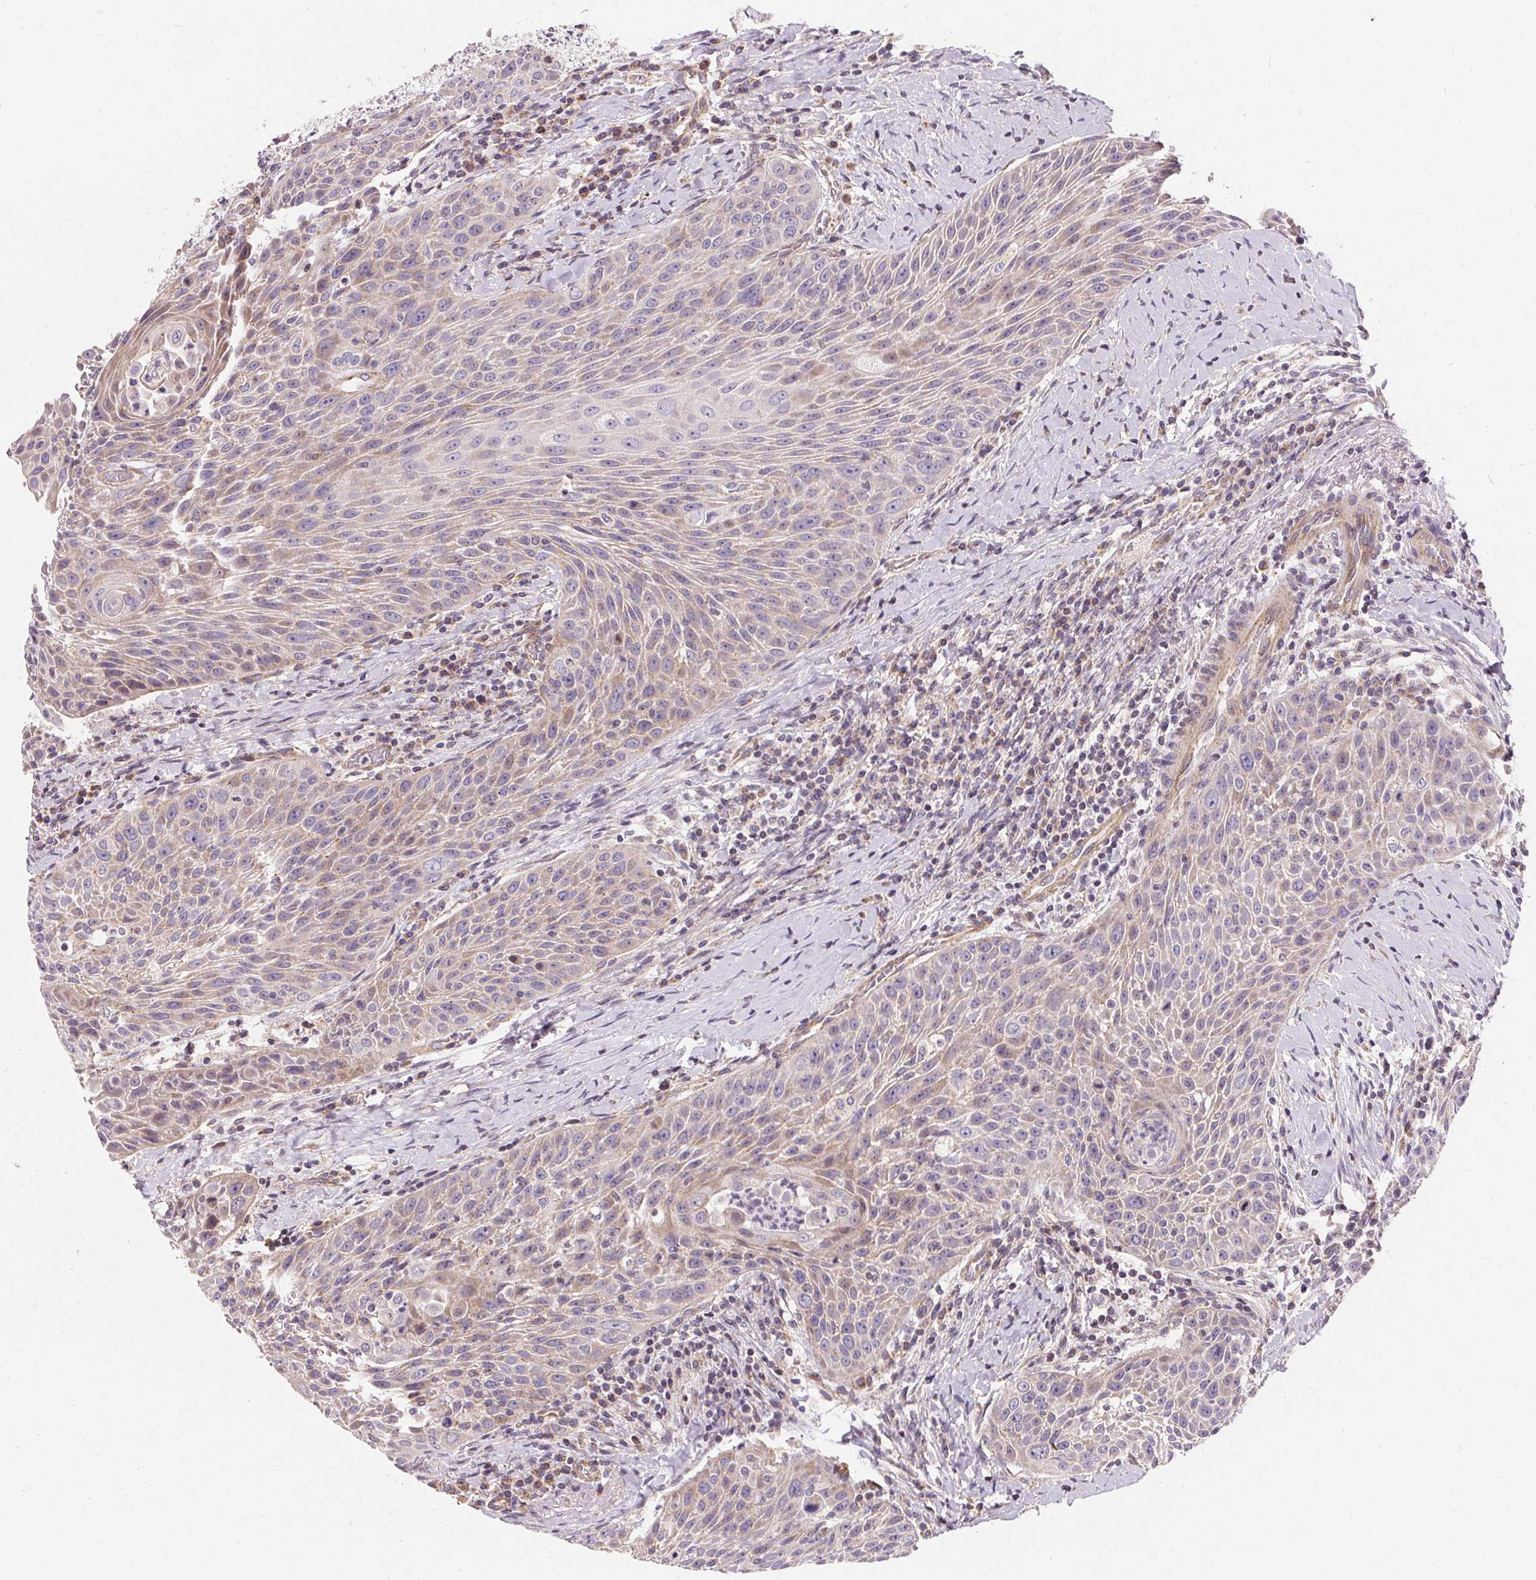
{"staining": {"intensity": "weak", "quantity": "<25%", "location": "cytoplasmic/membranous"}, "tissue": "head and neck cancer", "cell_type": "Tumor cells", "image_type": "cancer", "snomed": [{"axis": "morphology", "description": "Squamous cell carcinoma, NOS"}, {"axis": "topography", "description": "Head-Neck"}], "caption": "Head and neck cancer was stained to show a protein in brown. There is no significant positivity in tumor cells.", "gene": "APLP1", "patient": {"sex": "male", "age": 69}}